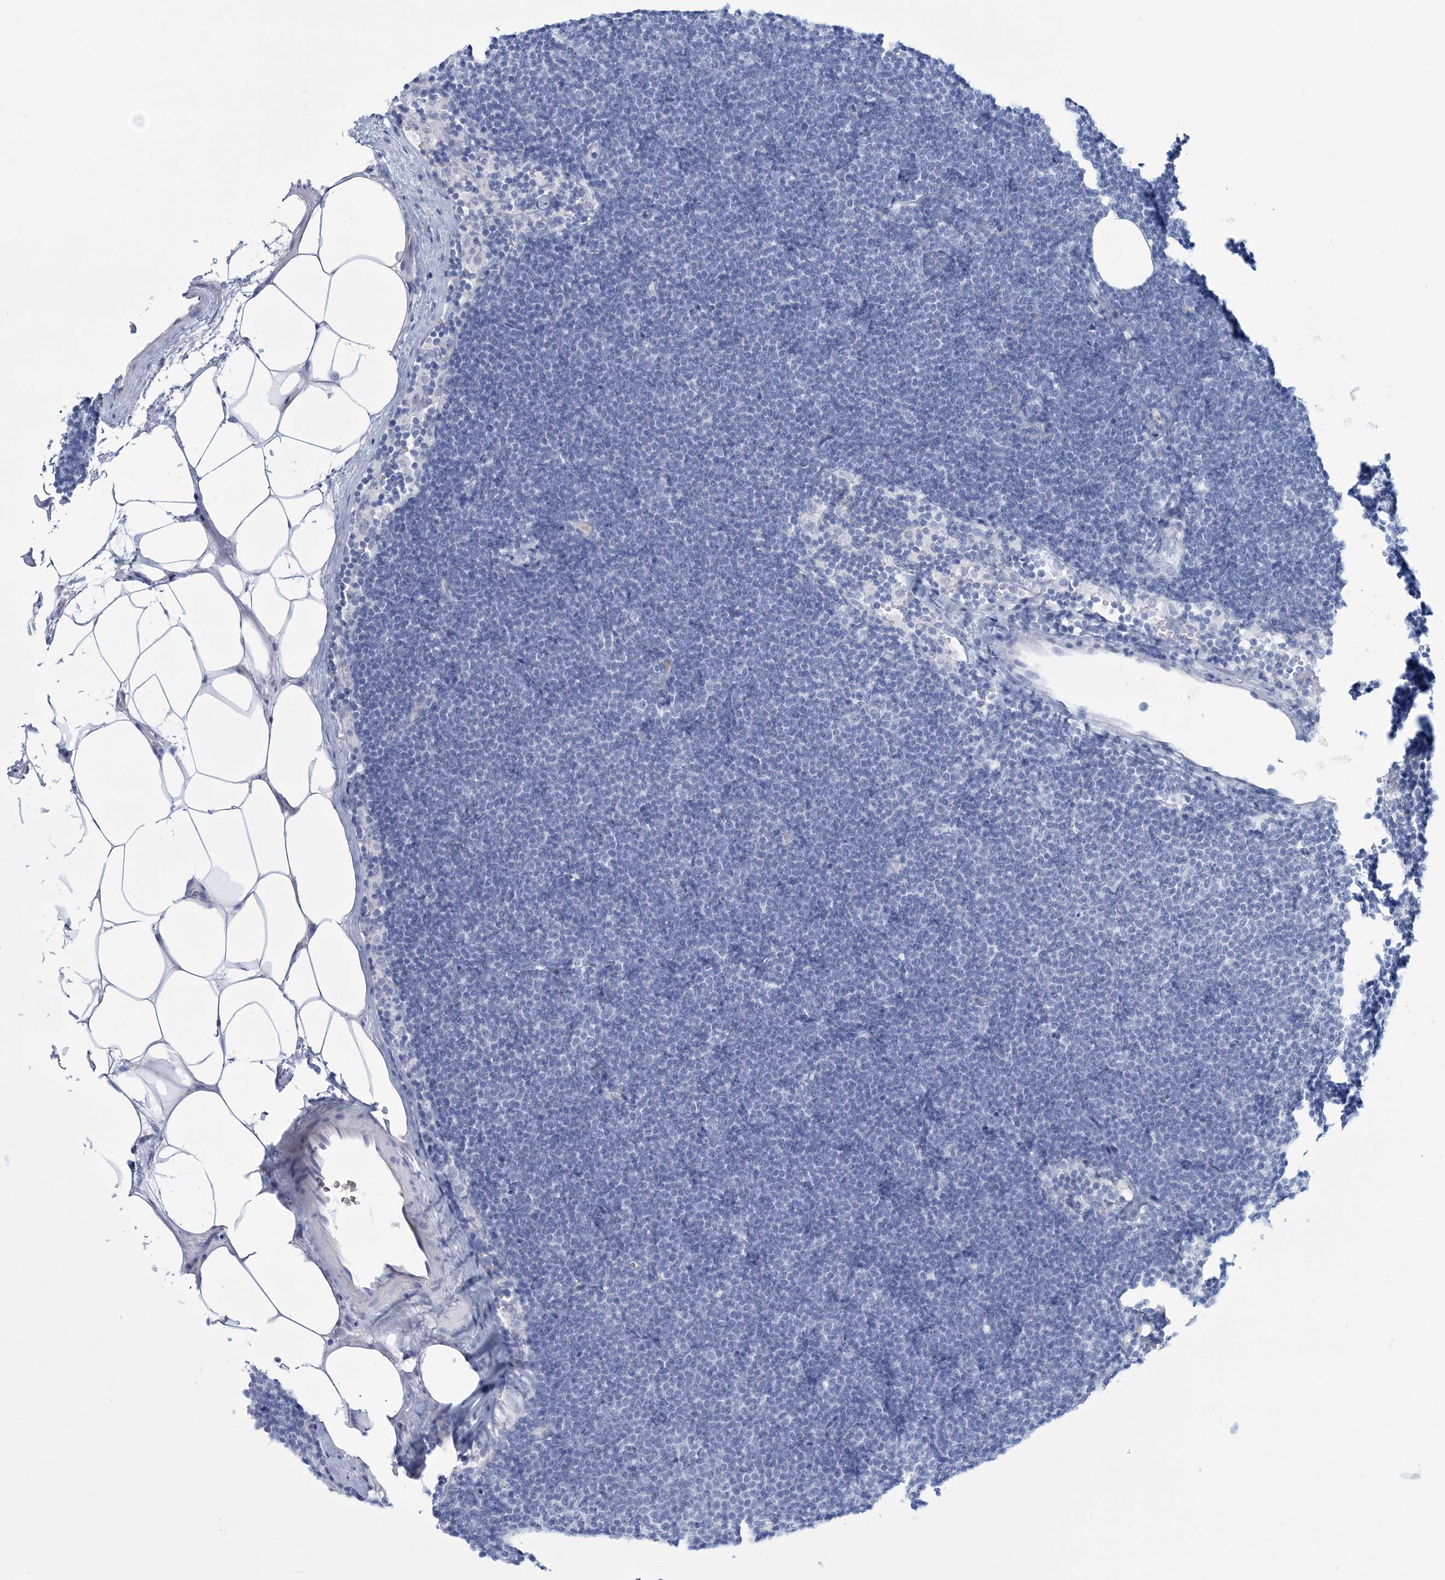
{"staining": {"intensity": "negative", "quantity": "none", "location": "none"}, "tissue": "lymphoma", "cell_type": "Tumor cells", "image_type": "cancer", "snomed": [{"axis": "morphology", "description": "Malignant lymphoma, non-Hodgkin's type, Low grade"}, {"axis": "topography", "description": "Lymph node"}], "caption": "Malignant lymphoma, non-Hodgkin's type (low-grade) stained for a protein using immunohistochemistry (IHC) reveals no expression tumor cells.", "gene": "DPCD", "patient": {"sex": "female", "age": 53}}